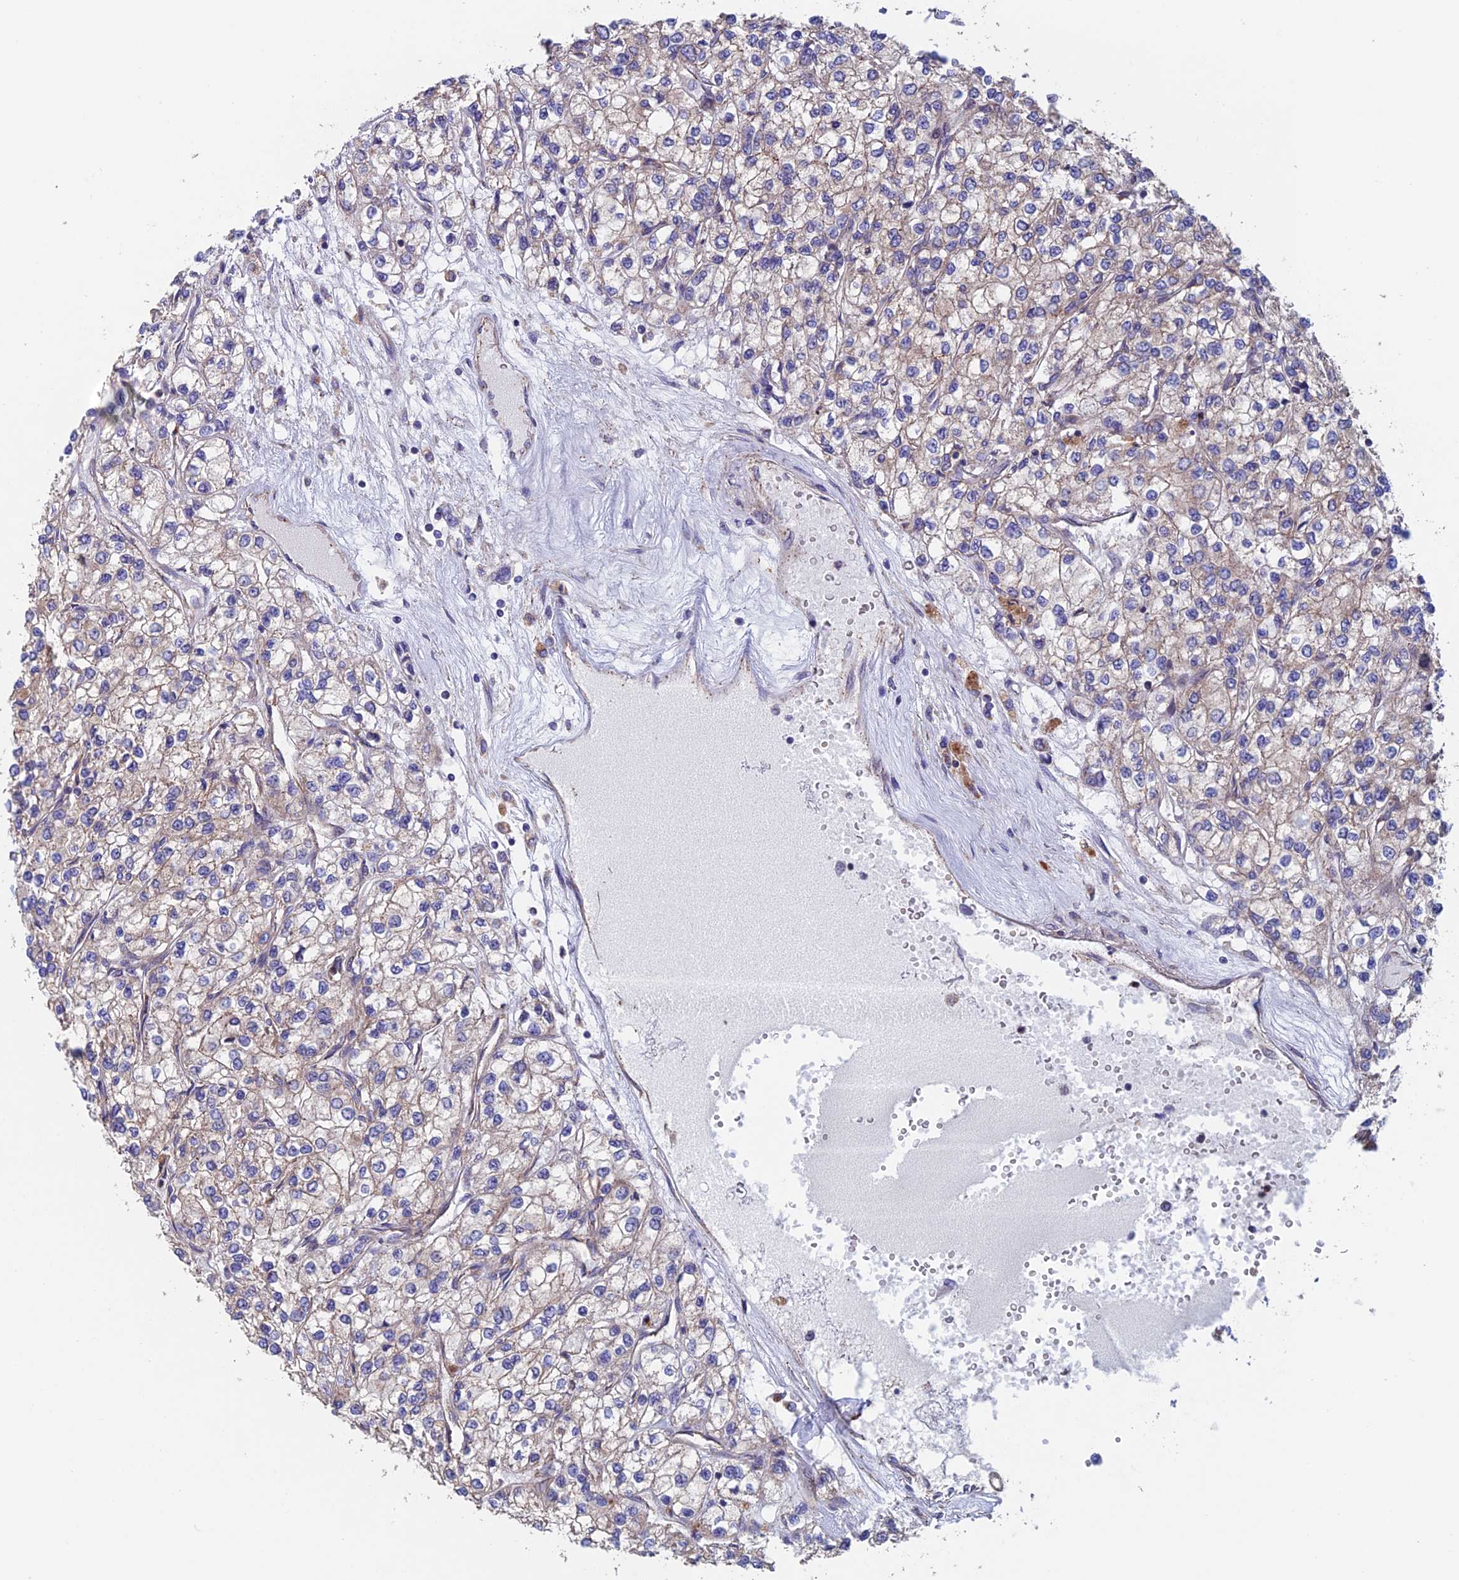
{"staining": {"intensity": "weak", "quantity": "<25%", "location": "cytoplasmic/membranous"}, "tissue": "renal cancer", "cell_type": "Tumor cells", "image_type": "cancer", "snomed": [{"axis": "morphology", "description": "Adenocarcinoma, NOS"}, {"axis": "topography", "description": "Kidney"}], "caption": "Micrograph shows no significant protein expression in tumor cells of adenocarcinoma (renal). The staining was performed using DAB to visualize the protein expression in brown, while the nuclei were stained in blue with hematoxylin (Magnification: 20x).", "gene": "MRPL1", "patient": {"sex": "male", "age": 80}}